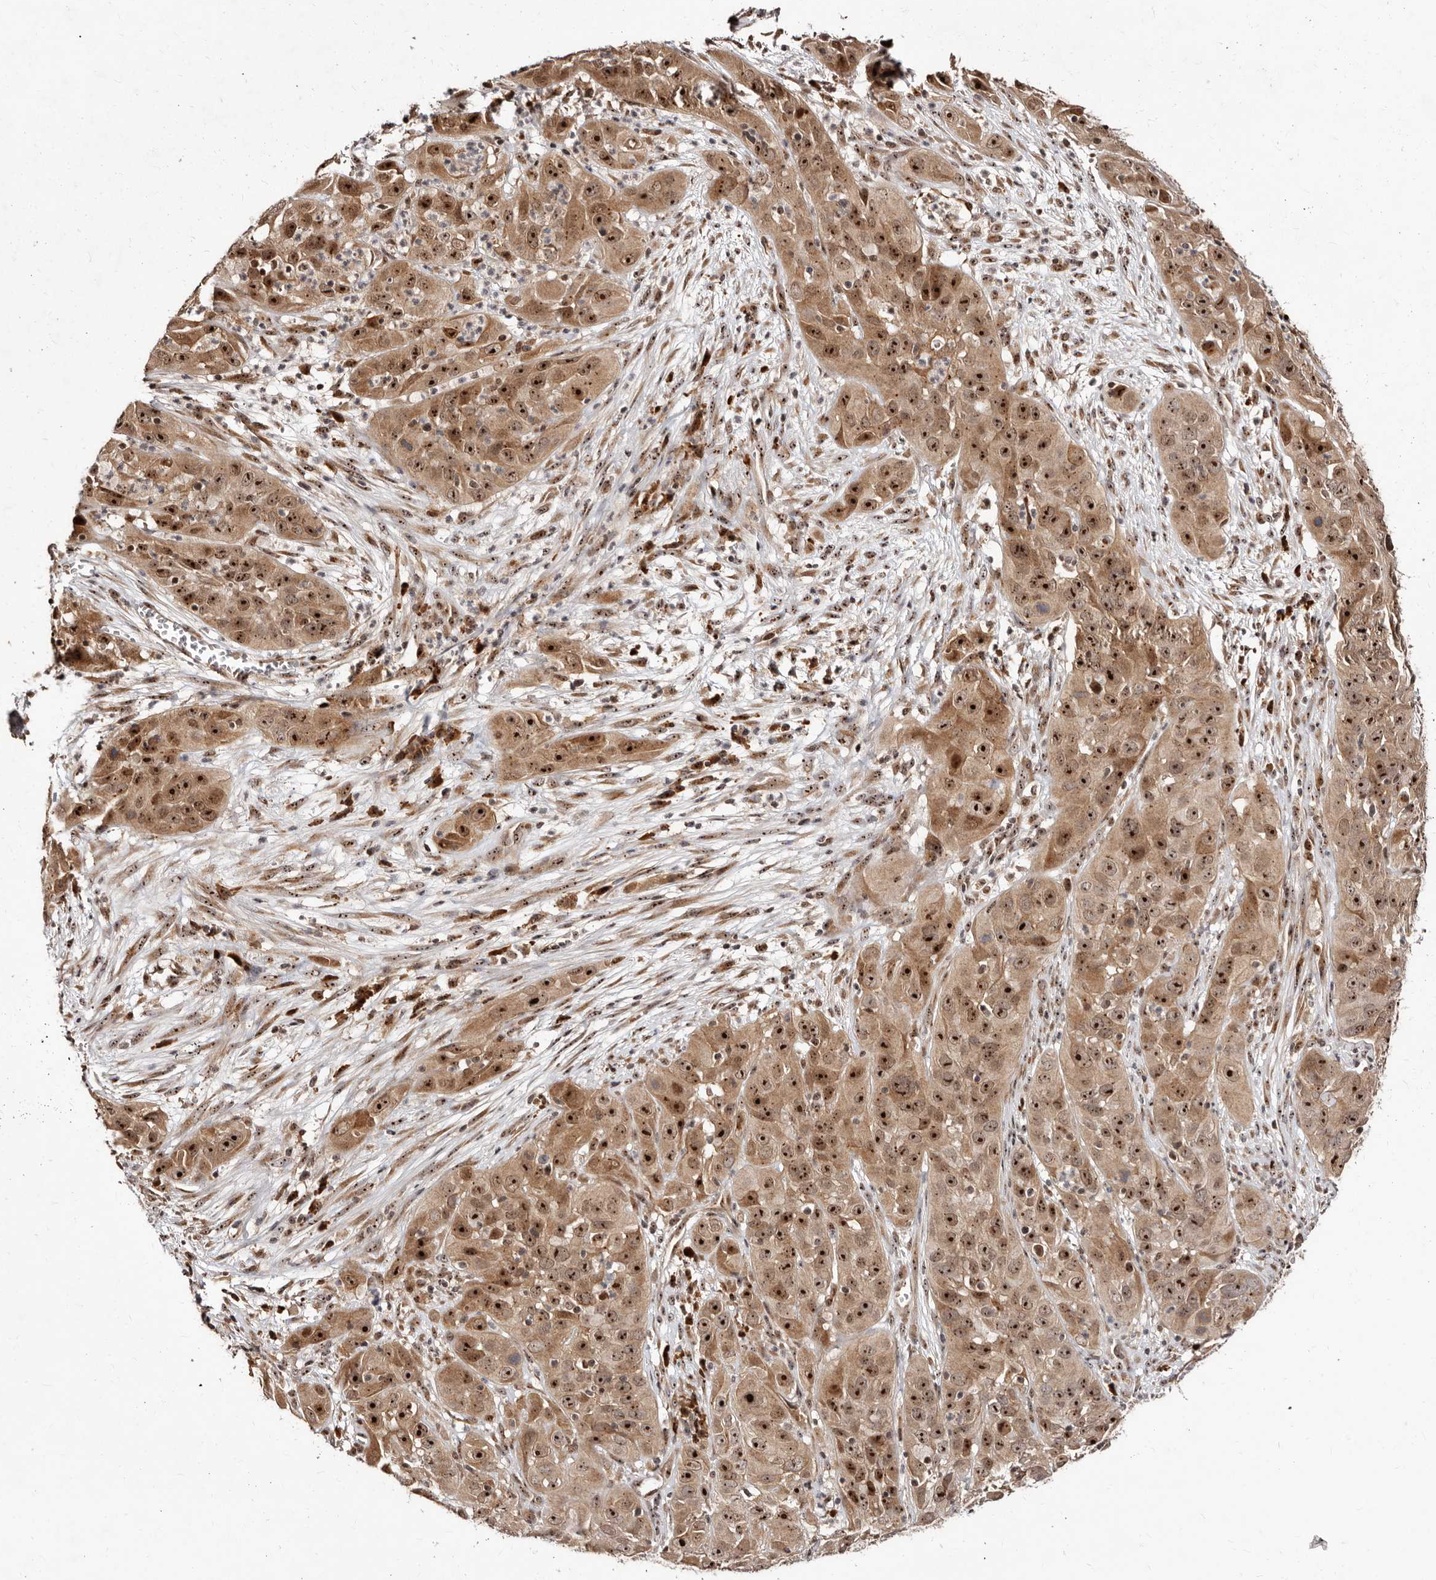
{"staining": {"intensity": "strong", "quantity": ">75%", "location": "cytoplasmic/membranous,nuclear"}, "tissue": "cervical cancer", "cell_type": "Tumor cells", "image_type": "cancer", "snomed": [{"axis": "morphology", "description": "Squamous cell carcinoma, NOS"}, {"axis": "topography", "description": "Cervix"}], "caption": "Protein staining of cervical squamous cell carcinoma tissue reveals strong cytoplasmic/membranous and nuclear expression in about >75% of tumor cells. The protein of interest is stained brown, and the nuclei are stained in blue (DAB IHC with brightfield microscopy, high magnification).", "gene": "APOL6", "patient": {"sex": "female", "age": 32}}